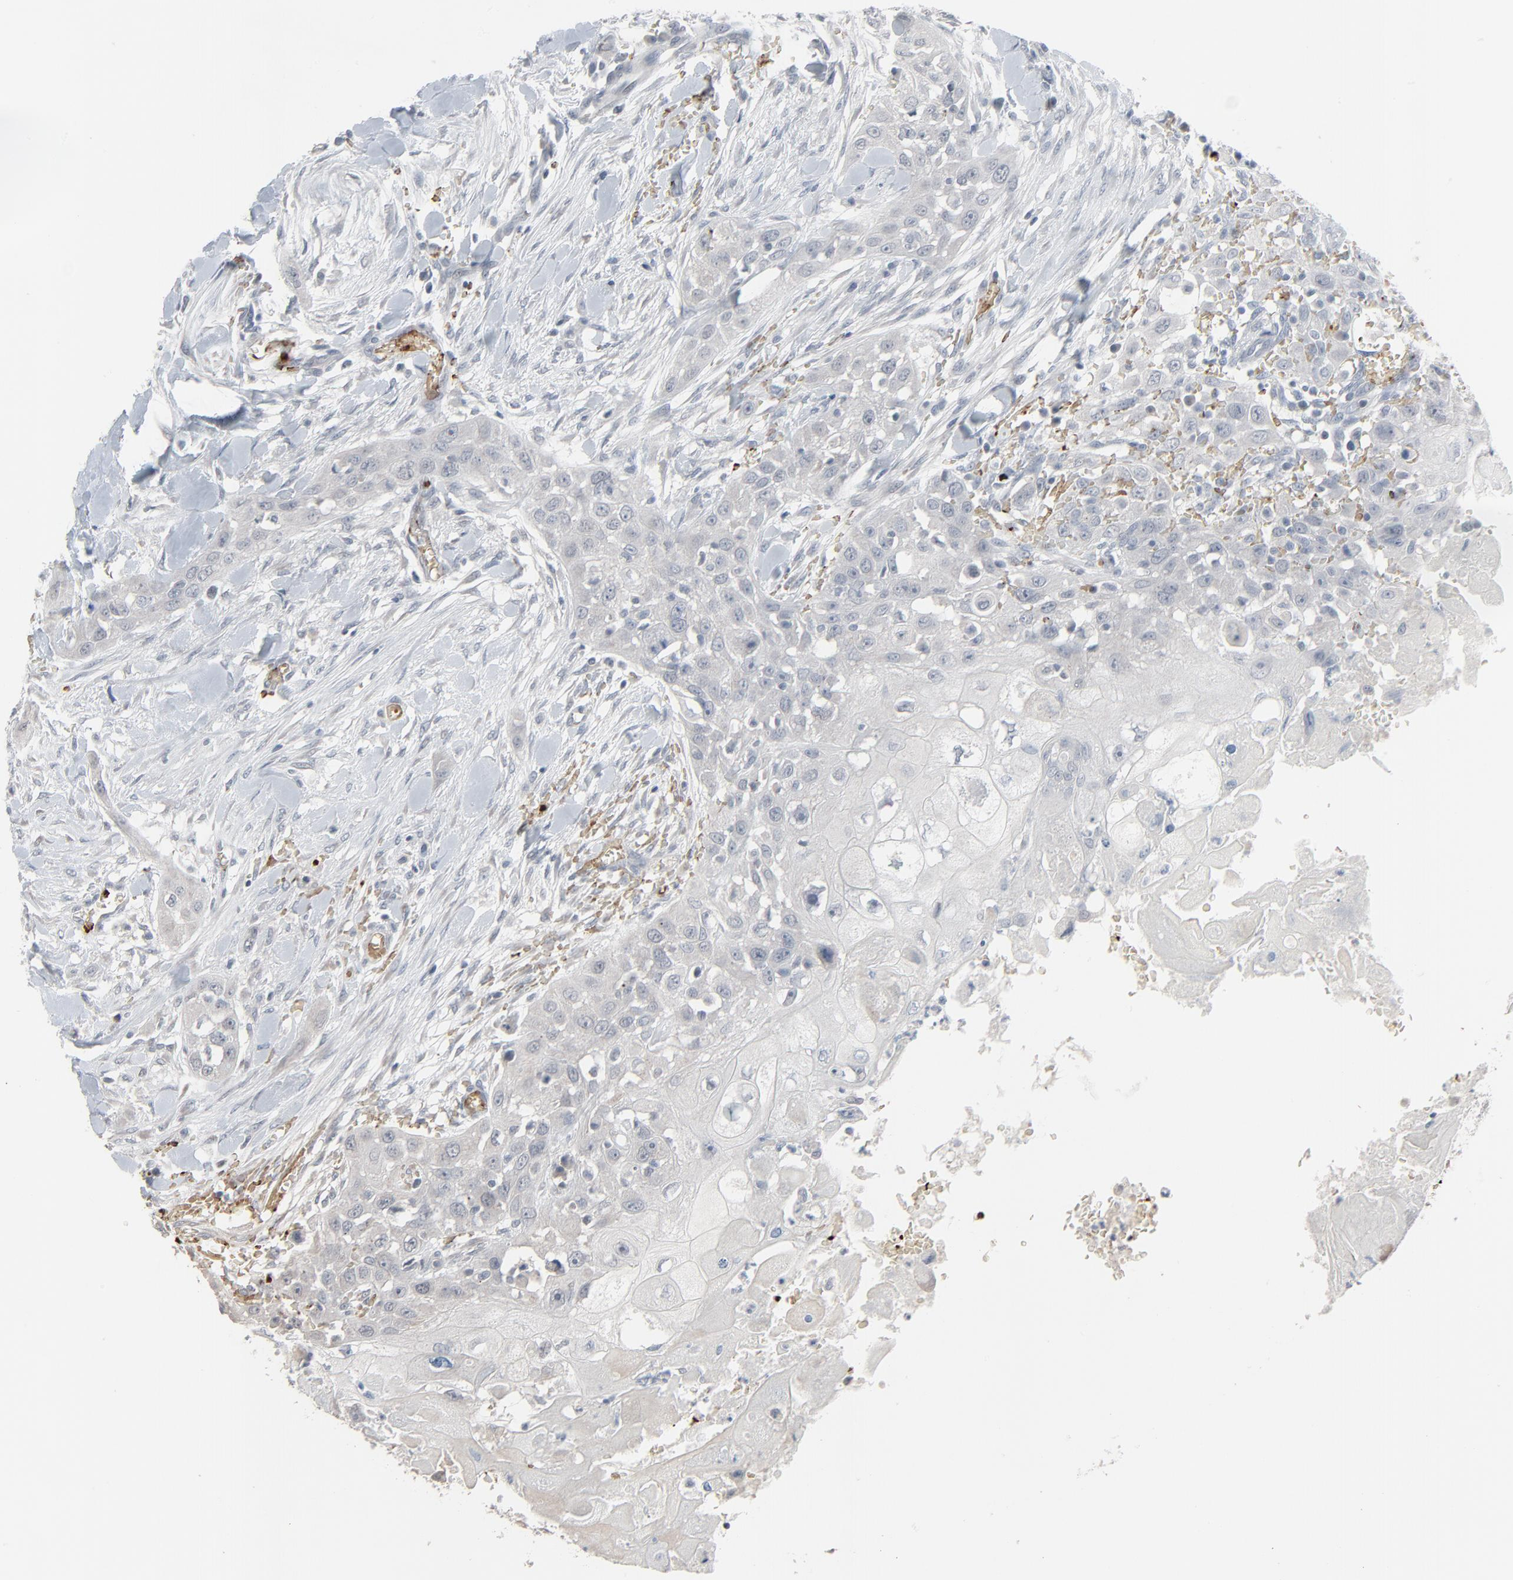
{"staining": {"intensity": "negative", "quantity": "none", "location": "none"}, "tissue": "head and neck cancer", "cell_type": "Tumor cells", "image_type": "cancer", "snomed": [{"axis": "morphology", "description": "Neoplasm, malignant, NOS"}, {"axis": "topography", "description": "Salivary gland"}, {"axis": "topography", "description": "Head-Neck"}], "caption": "High magnification brightfield microscopy of head and neck cancer stained with DAB (3,3'-diaminobenzidine) (brown) and counterstained with hematoxylin (blue): tumor cells show no significant staining.", "gene": "SAGE1", "patient": {"sex": "male", "age": 43}}